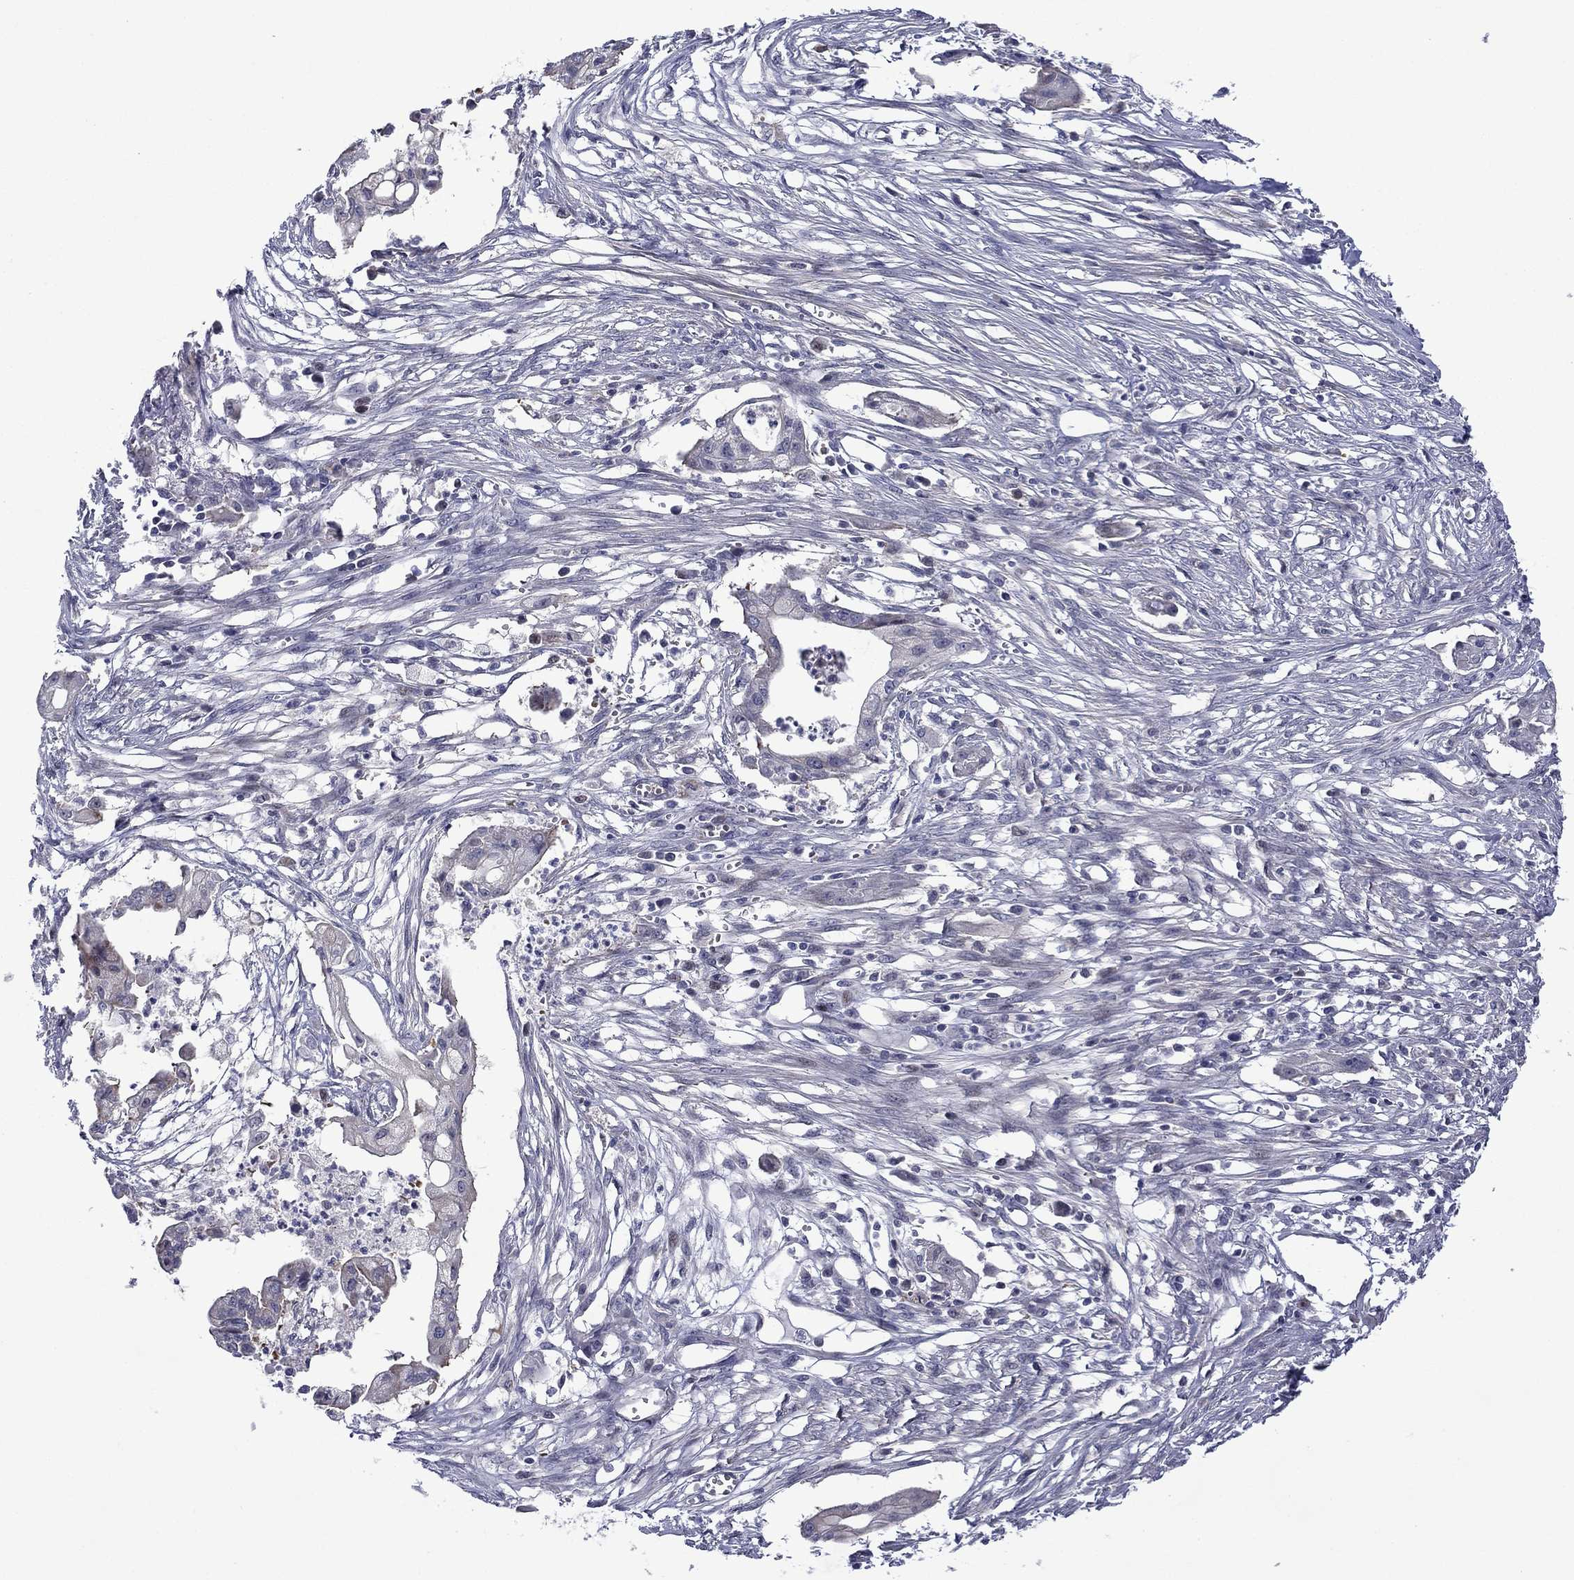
{"staining": {"intensity": "negative", "quantity": "none", "location": "none"}, "tissue": "pancreatic cancer", "cell_type": "Tumor cells", "image_type": "cancer", "snomed": [{"axis": "morphology", "description": "Normal tissue, NOS"}, {"axis": "morphology", "description": "Adenocarcinoma, NOS"}, {"axis": "topography", "description": "Pancreas"}], "caption": "Tumor cells are negative for brown protein staining in pancreatic cancer (adenocarcinoma).", "gene": "B3GAT1", "patient": {"sex": "female", "age": 58}}